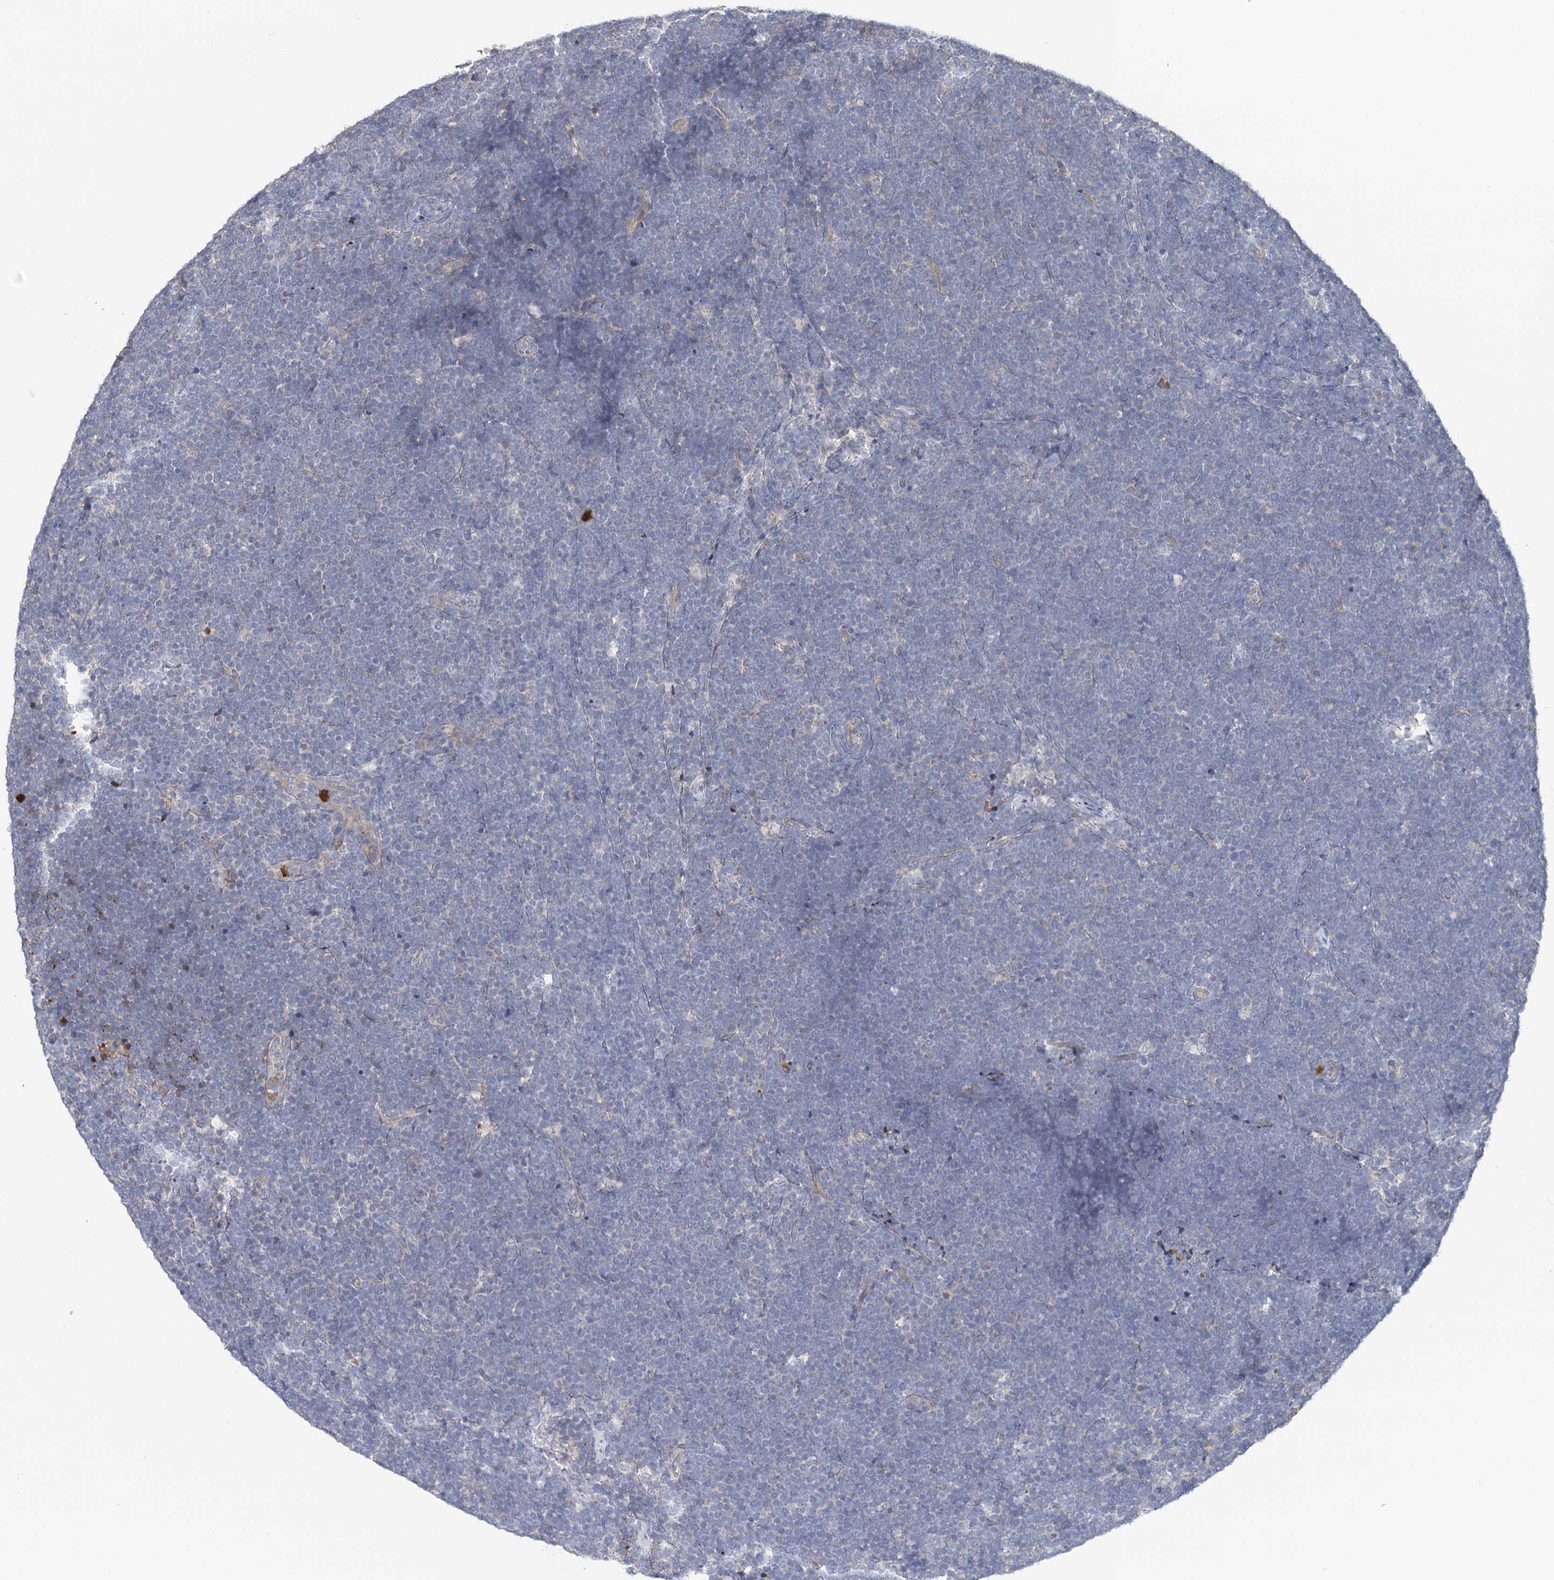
{"staining": {"intensity": "negative", "quantity": "none", "location": "none"}, "tissue": "lymphoma", "cell_type": "Tumor cells", "image_type": "cancer", "snomed": [{"axis": "morphology", "description": "Malignant lymphoma, non-Hodgkin's type, High grade"}, {"axis": "topography", "description": "Lymph node"}], "caption": "A high-resolution histopathology image shows immunohistochemistry staining of lymphoma, which shows no significant positivity in tumor cells.", "gene": "EPB41L5", "patient": {"sex": "male", "age": 13}}